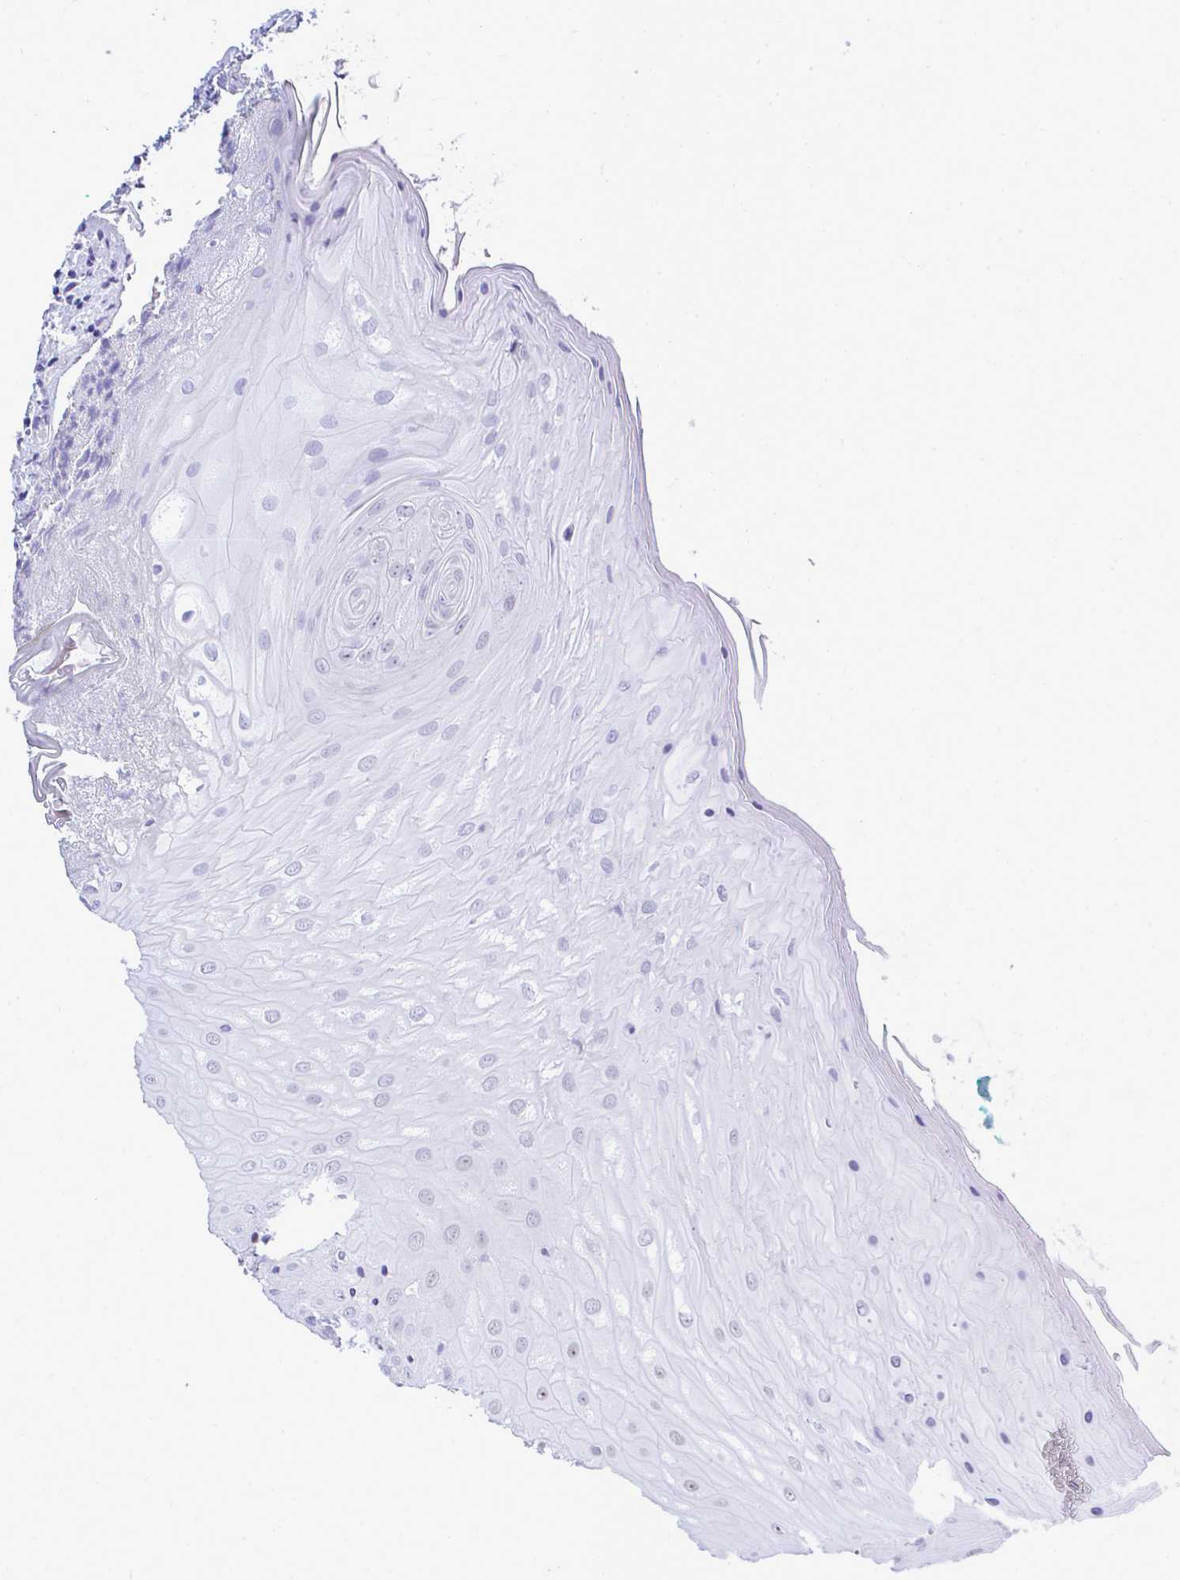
{"staining": {"intensity": "negative", "quantity": "none", "location": "none"}, "tissue": "oral mucosa", "cell_type": "Squamous epithelial cells", "image_type": "normal", "snomed": [{"axis": "morphology", "description": "Normal tissue, NOS"}, {"axis": "topography", "description": "Oral tissue"}, {"axis": "topography", "description": "Tounge, NOS"}, {"axis": "topography", "description": "Head-Neck"}], "caption": "Human oral mucosa stained for a protein using immunohistochemistry (IHC) displays no positivity in squamous epithelial cells.", "gene": "SLC25A51", "patient": {"sex": "female", "age": 84}}